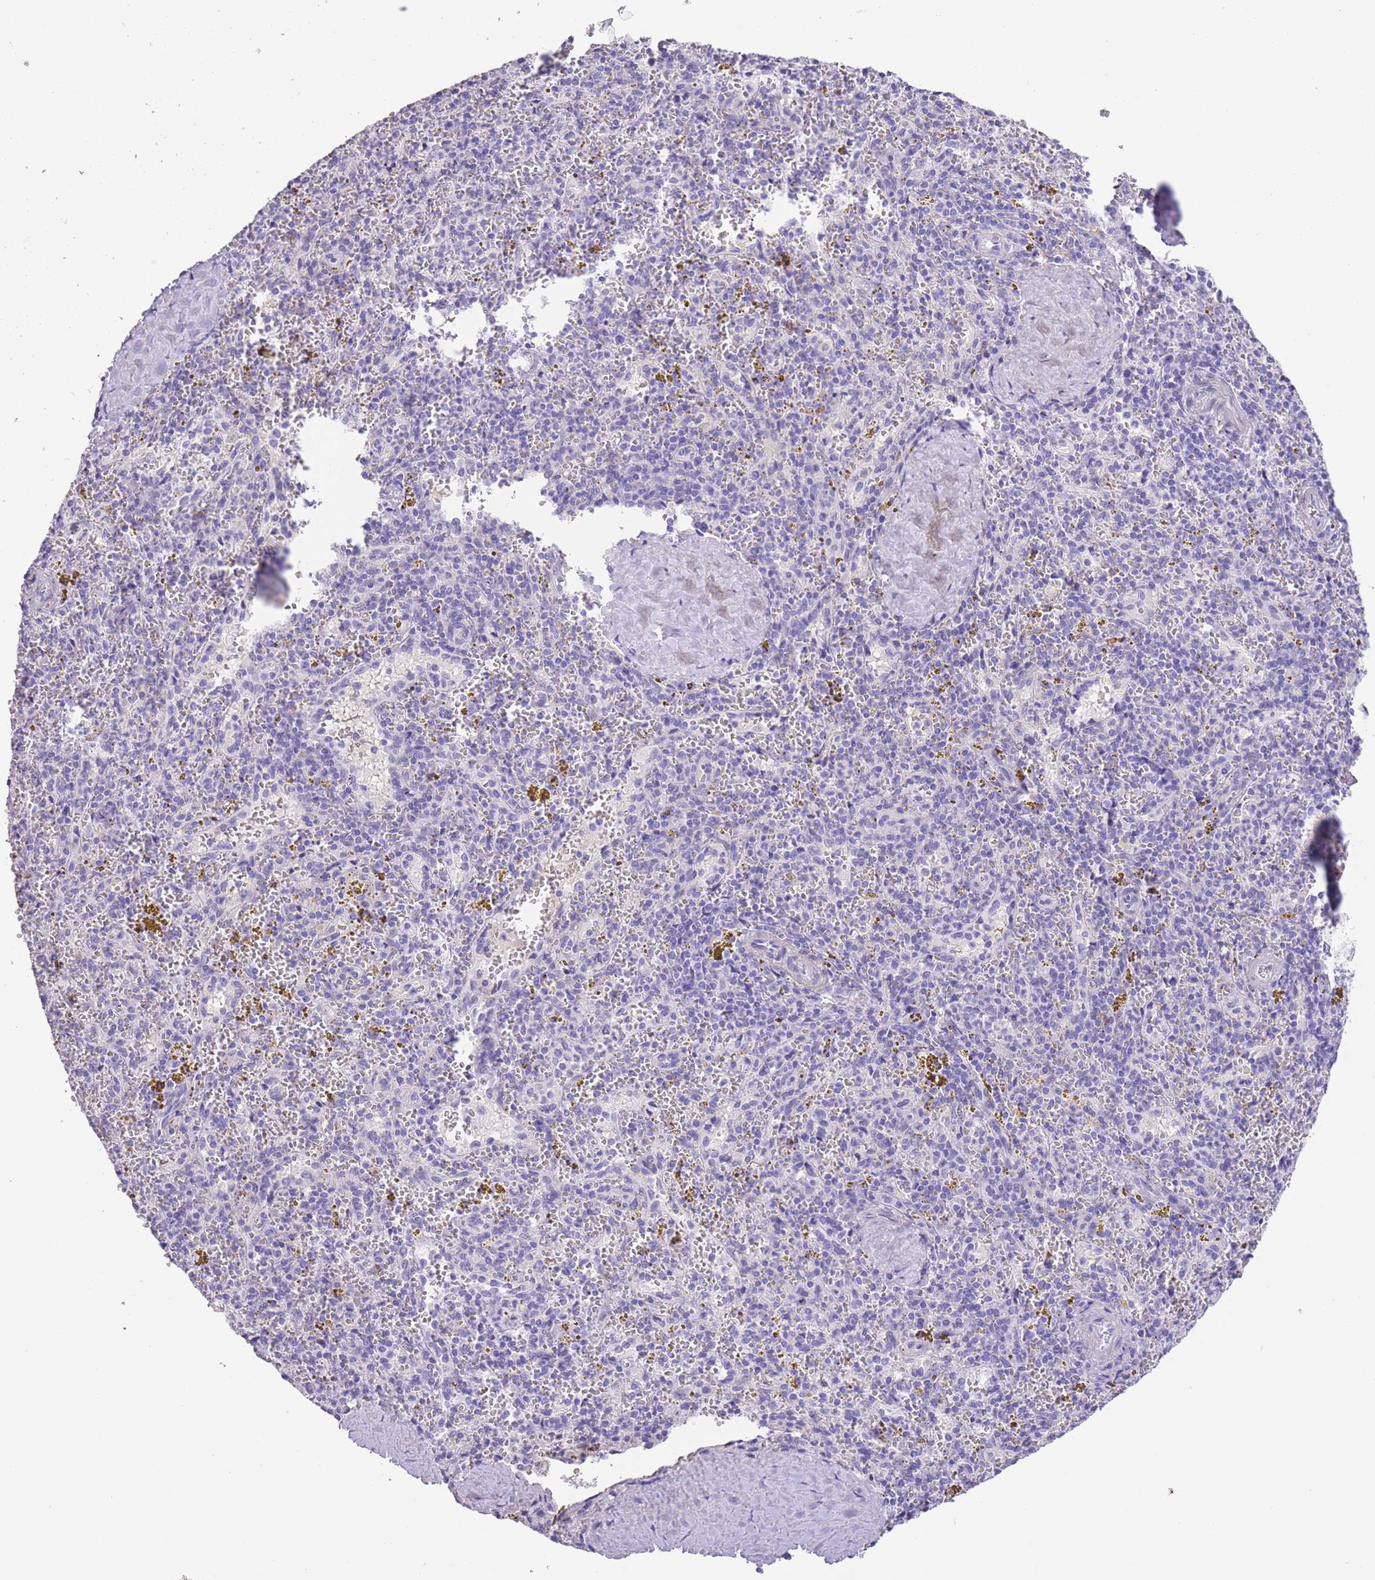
{"staining": {"intensity": "negative", "quantity": "none", "location": "none"}, "tissue": "spleen", "cell_type": "Cells in red pulp", "image_type": "normal", "snomed": [{"axis": "morphology", "description": "Normal tissue, NOS"}, {"axis": "topography", "description": "Spleen"}], "caption": "IHC of normal spleen demonstrates no staining in cells in red pulp. (DAB (3,3'-diaminobenzidine) immunohistochemistry with hematoxylin counter stain).", "gene": "RAI2", "patient": {"sex": "male", "age": 57}}